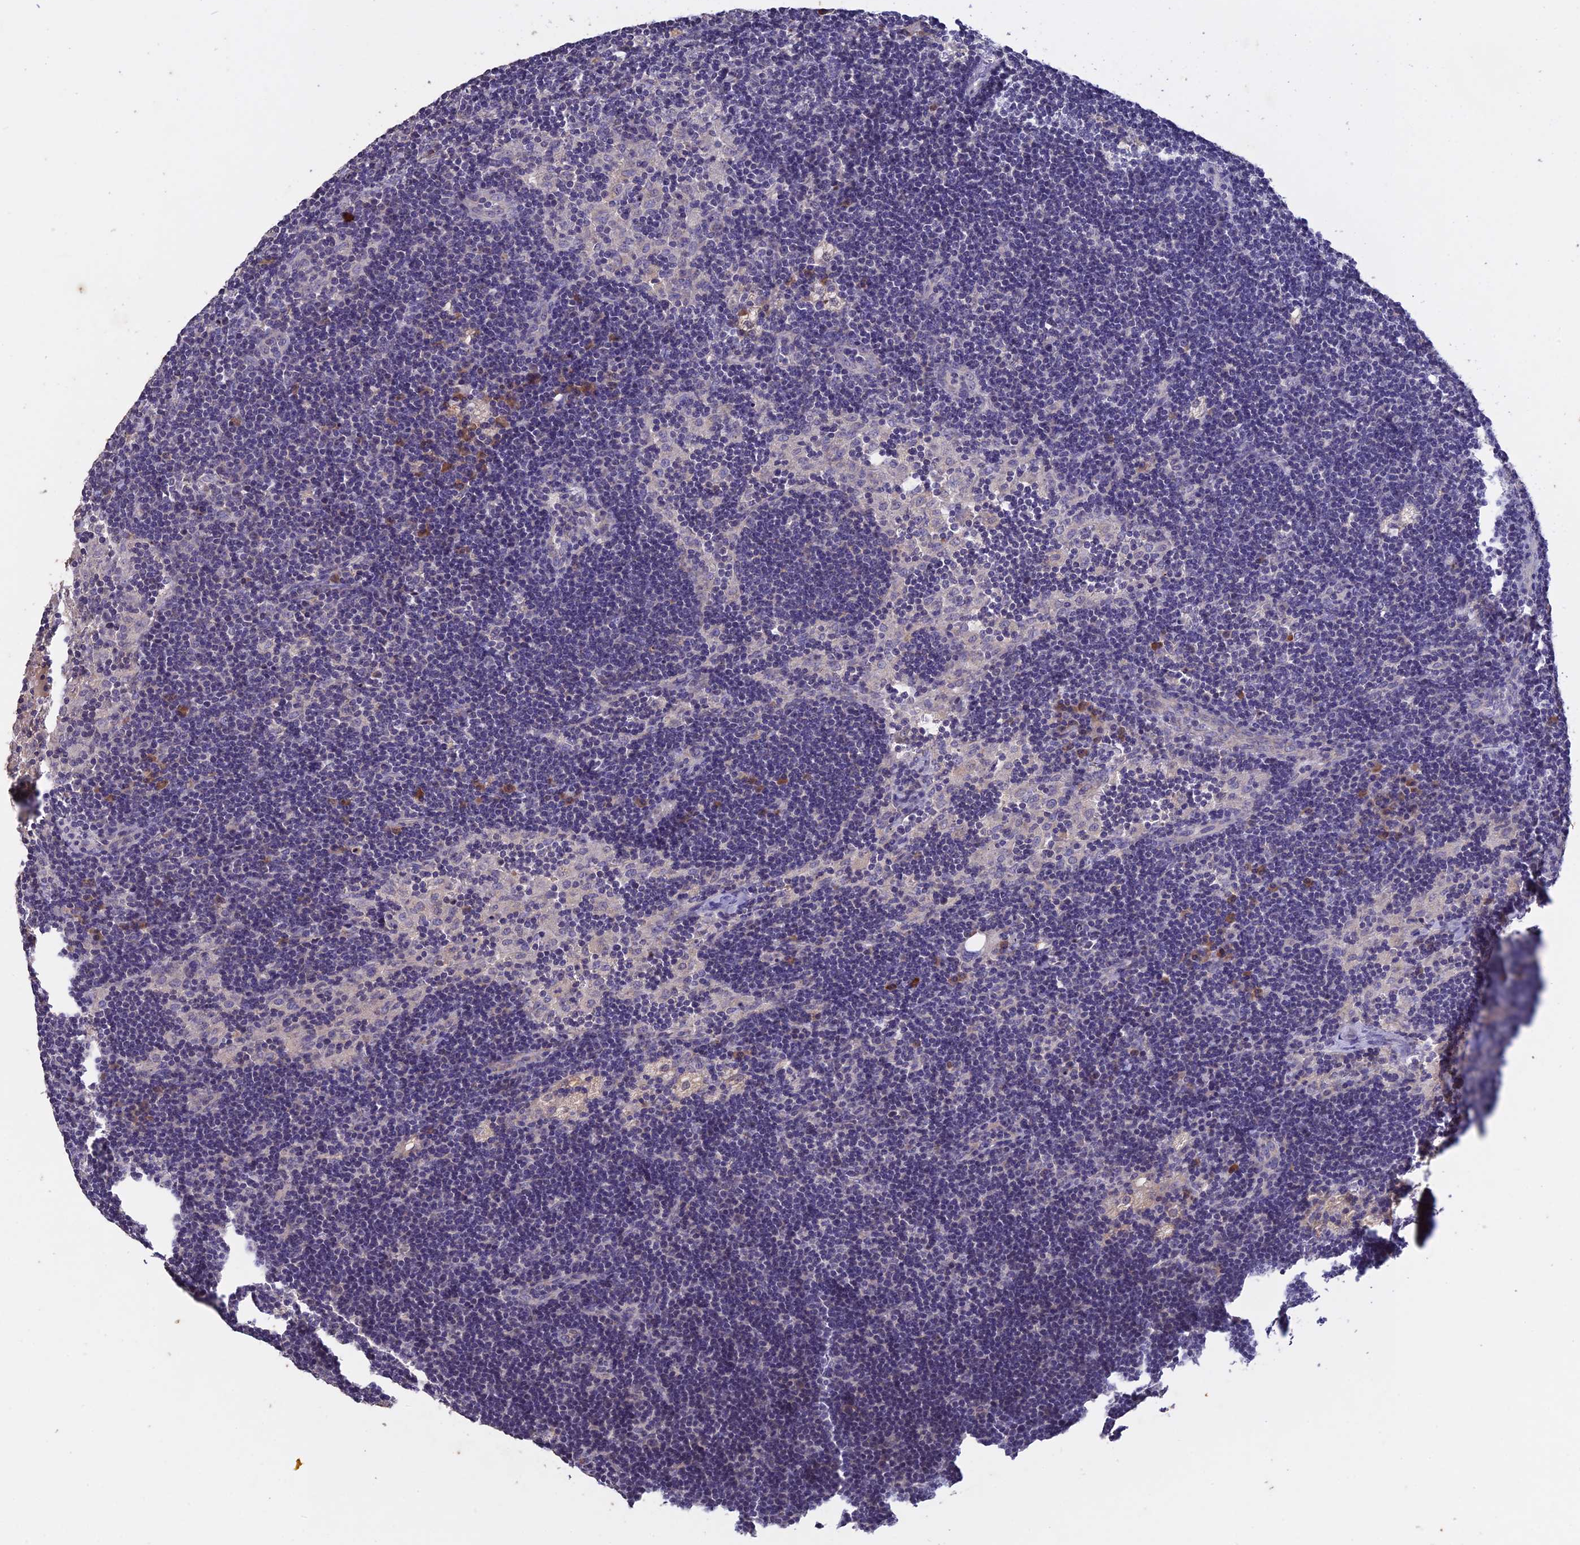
{"staining": {"intensity": "moderate", "quantity": "<25%", "location": "cytoplasmic/membranous"}, "tissue": "lymph node", "cell_type": "Non-germinal center cells", "image_type": "normal", "snomed": [{"axis": "morphology", "description": "Normal tissue, NOS"}, {"axis": "topography", "description": "Lymph node"}], "caption": "Moderate cytoplasmic/membranous expression for a protein is appreciated in about <25% of non-germinal center cells of normal lymph node using immunohistochemistry (IHC).", "gene": "SLC39A13", "patient": {"sex": "male", "age": 24}}